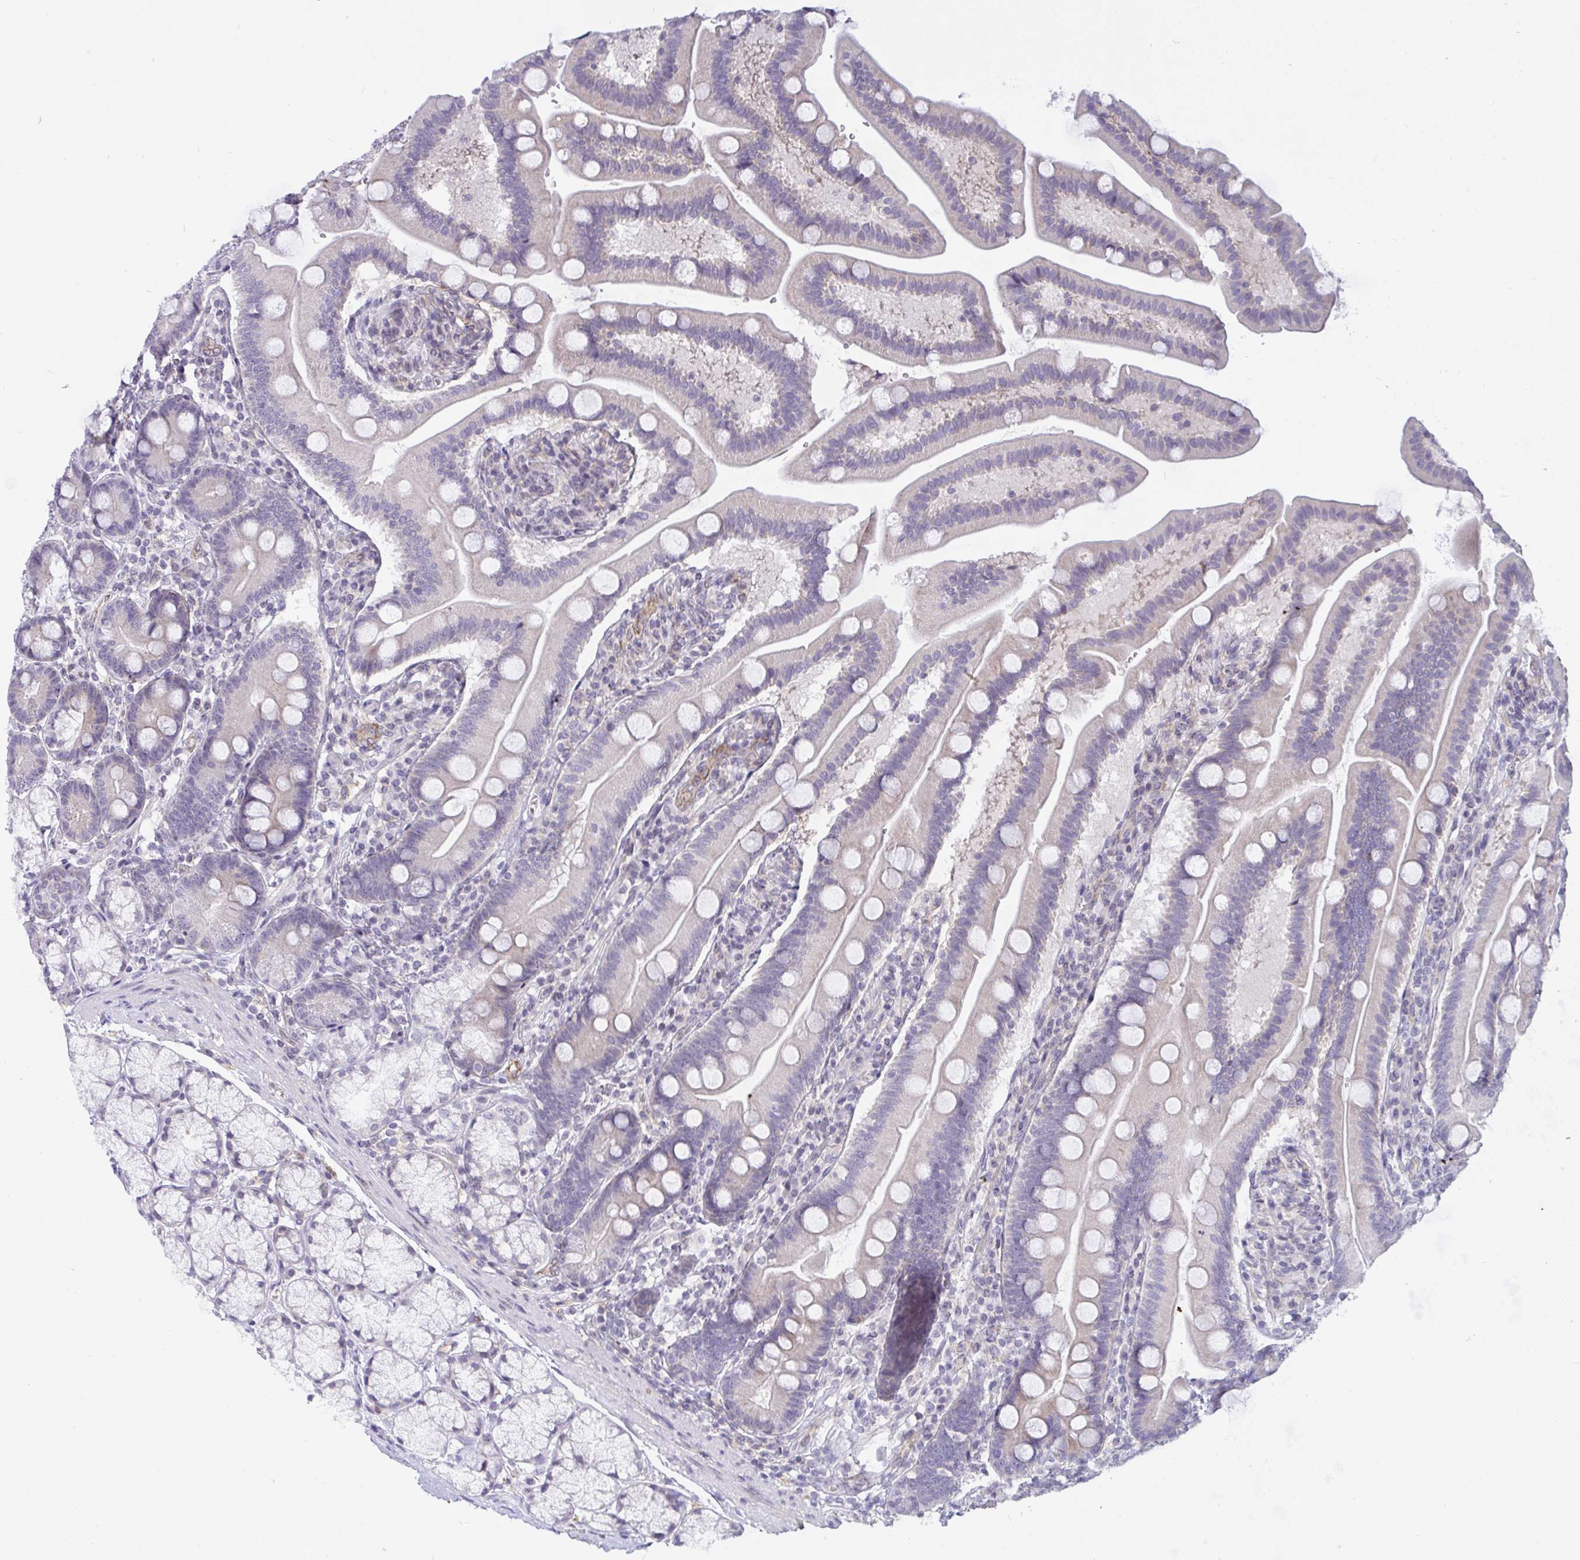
{"staining": {"intensity": "negative", "quantity": "none", "location": "none"}, "tissue": "duodenum", "cell_type": "Glandular cells", "image_type": "normal", "snomed": [{"axis": "morphology", "description": "Normal tissue, NOS"}, {"axis": "topography", "description": "Duodenum"}], "caption": "The image exhibits no significant staining in glandular cells of duodenum.", "gene": "SEMA6B", "patient": {"sex": "female", "age": 67}}